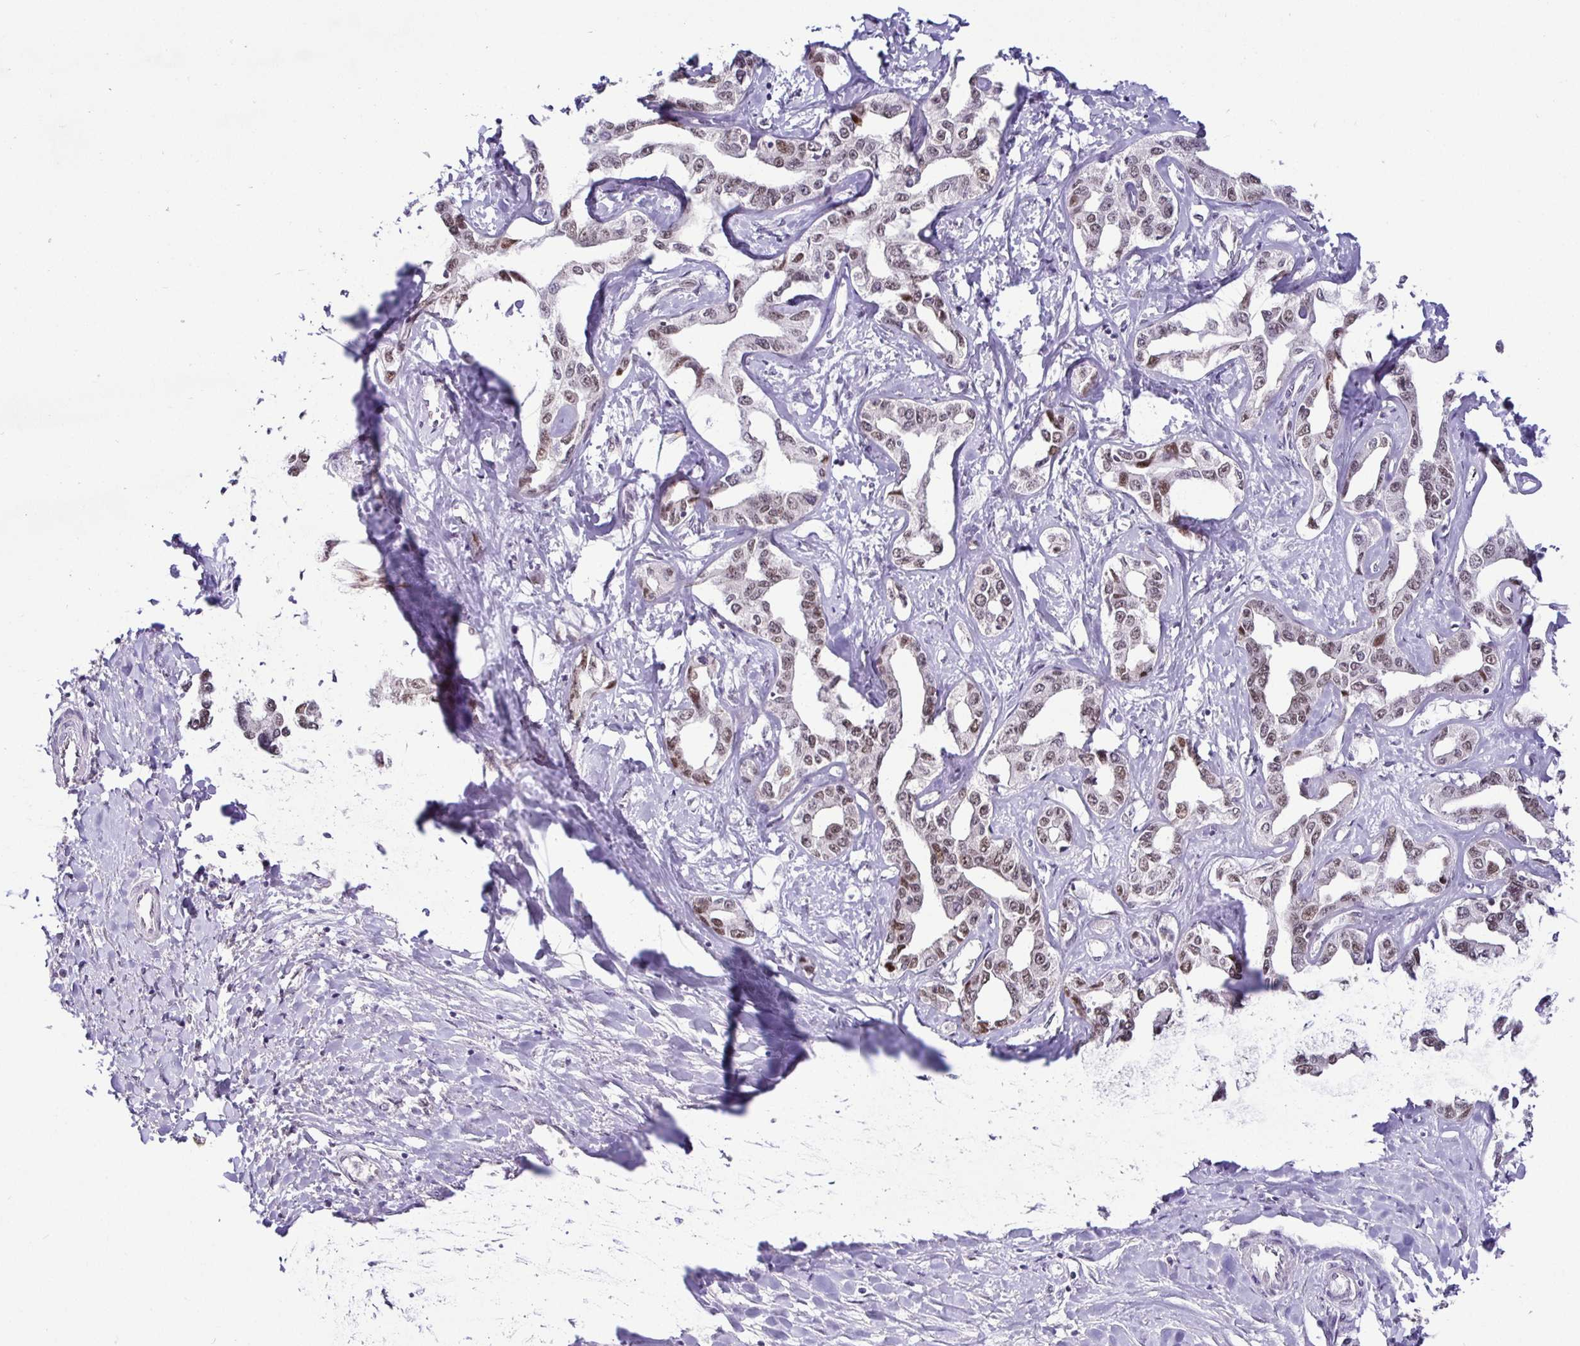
{"staining": {"intensity": "weak", "quantity": ">75%", "location": "nuclear"}, "tissue": "liver cancer", "cell_type": "Tumor cells", "image_type": "cancer", "snomed": [{"axis": "morphology", "description": "Cholangiocarcinoma"}, {"axis": "topography", "description": "Liver"}], "caption": "Immunohistochemical staining of liver cancer (cholangiocarcinoma) reveals weak nuclear protein positivity in about >75% of tumor cells.", "gene": "NUP188", "patient": {"sex": "male", "age": 59}}